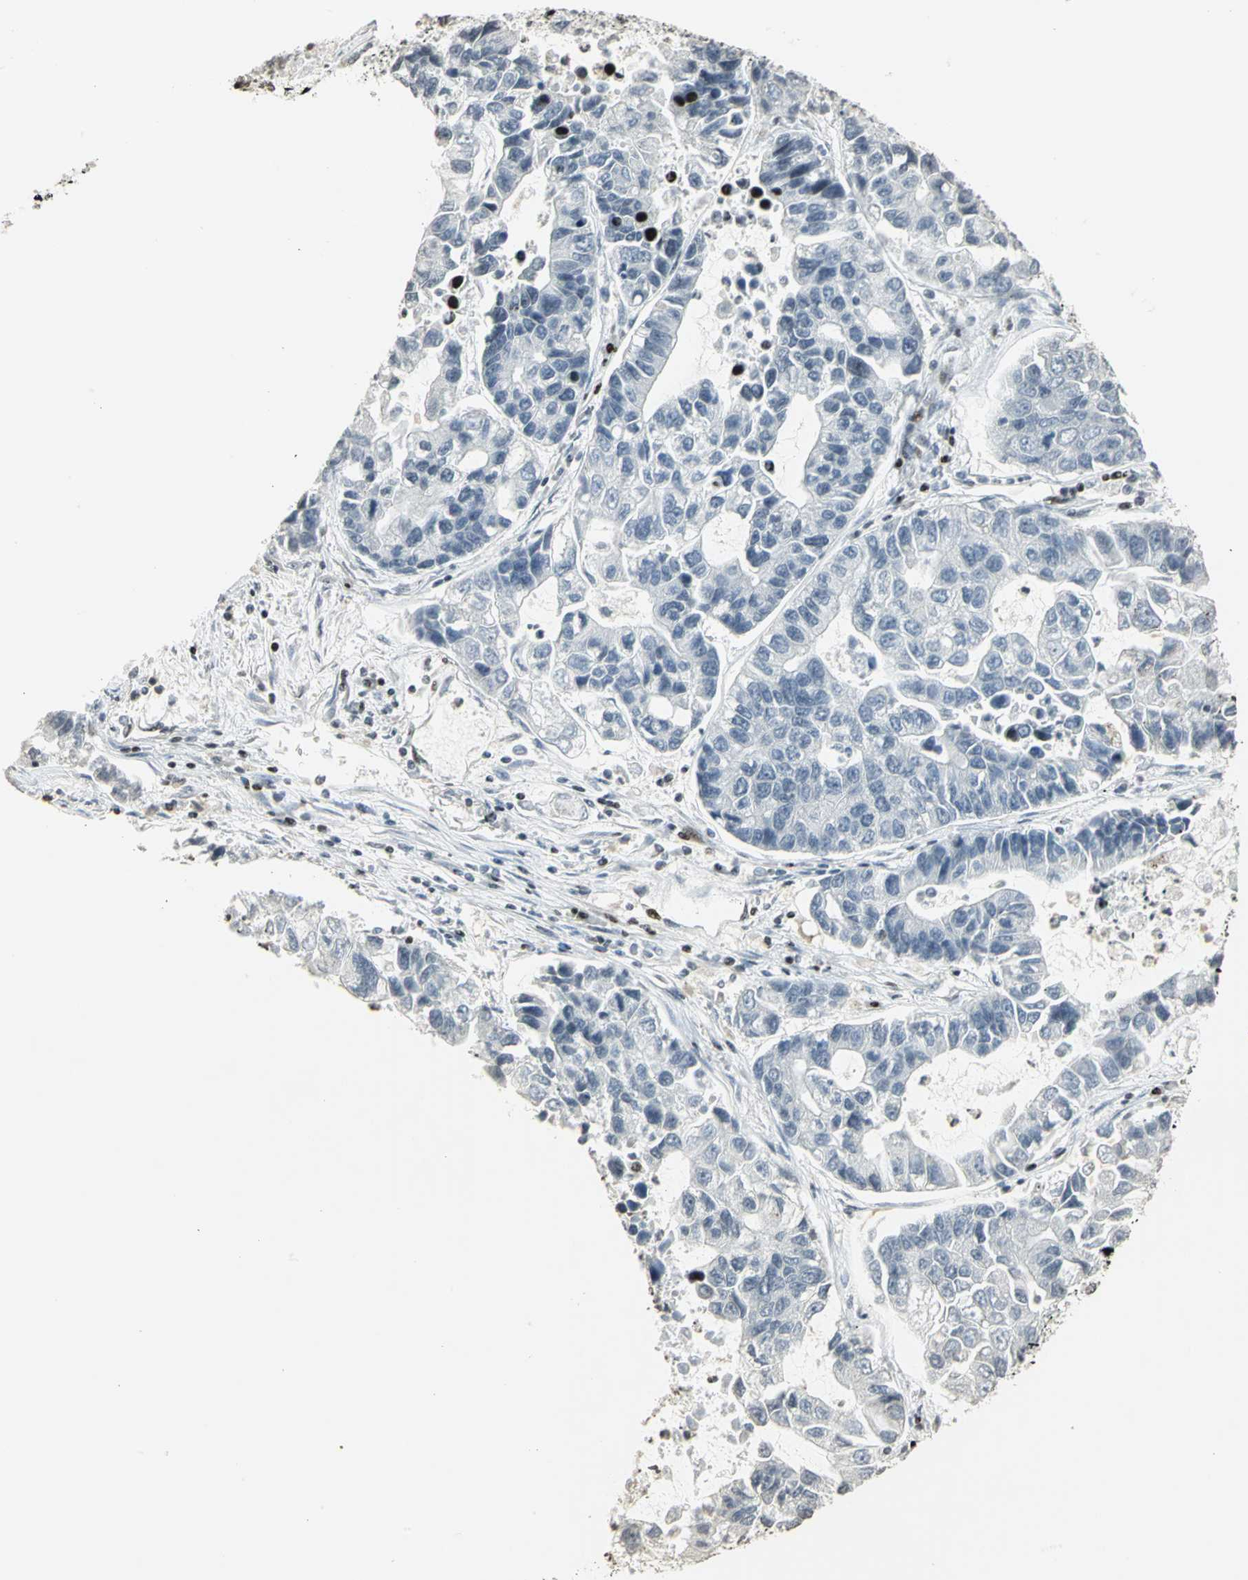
{"staining": {"intensity": "negative", "quantity": "none", "location": "none"}, "tissue": "lung cancer", "cell_type": "Tumor cells", "image_type": "cancer", "snomed": [{"axis": "morphology", "description": "Adenocarcinoma, NOS"}, {"axis": "topography", "description": "Lung"}], "caption": "This is an IHC image of human lung adenocarcinoma. There is no staining in tumor cells.", "gene": "KDM1A", "patient": {"sex": "female", "age": 51}}